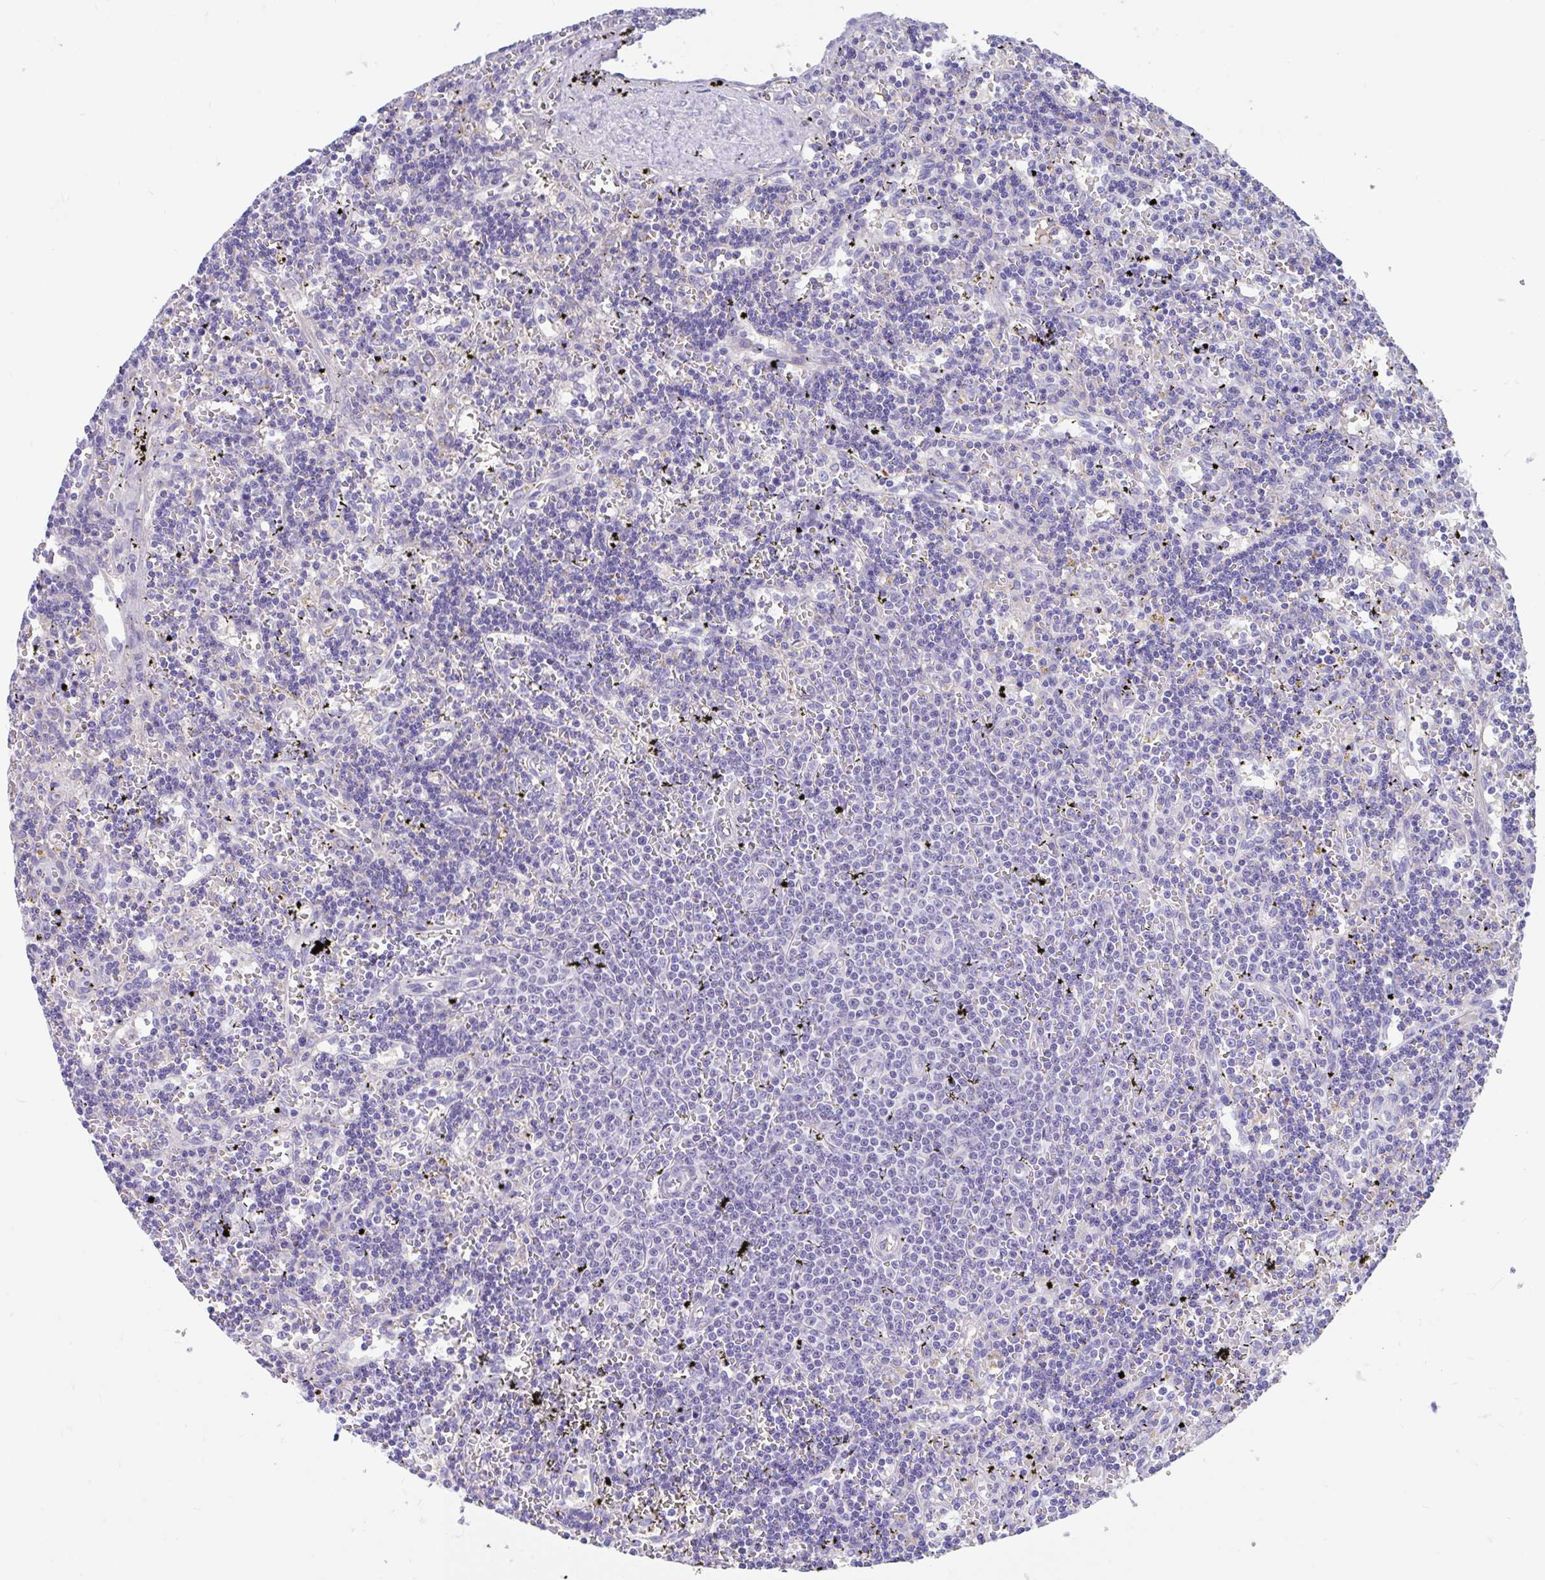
{"staining": {"intensity": "negative", "quantity": "none", "location": "none"}, "tissue": "lymphoma", "cell_type": "Tumor cells", "image_type": "cancer", "snomed": [{"axis": "morphology", "description": "Malignant lymphoma, non-Hodgkin's type, Low grade"}, {"axis": "topography", "description": "Spleen"}], "caption": "Image shows no protein expression in tumor cells of lymphoma tissue.", "gene": "CCSAP", "patient": {"sex": "male", "age": 60}}